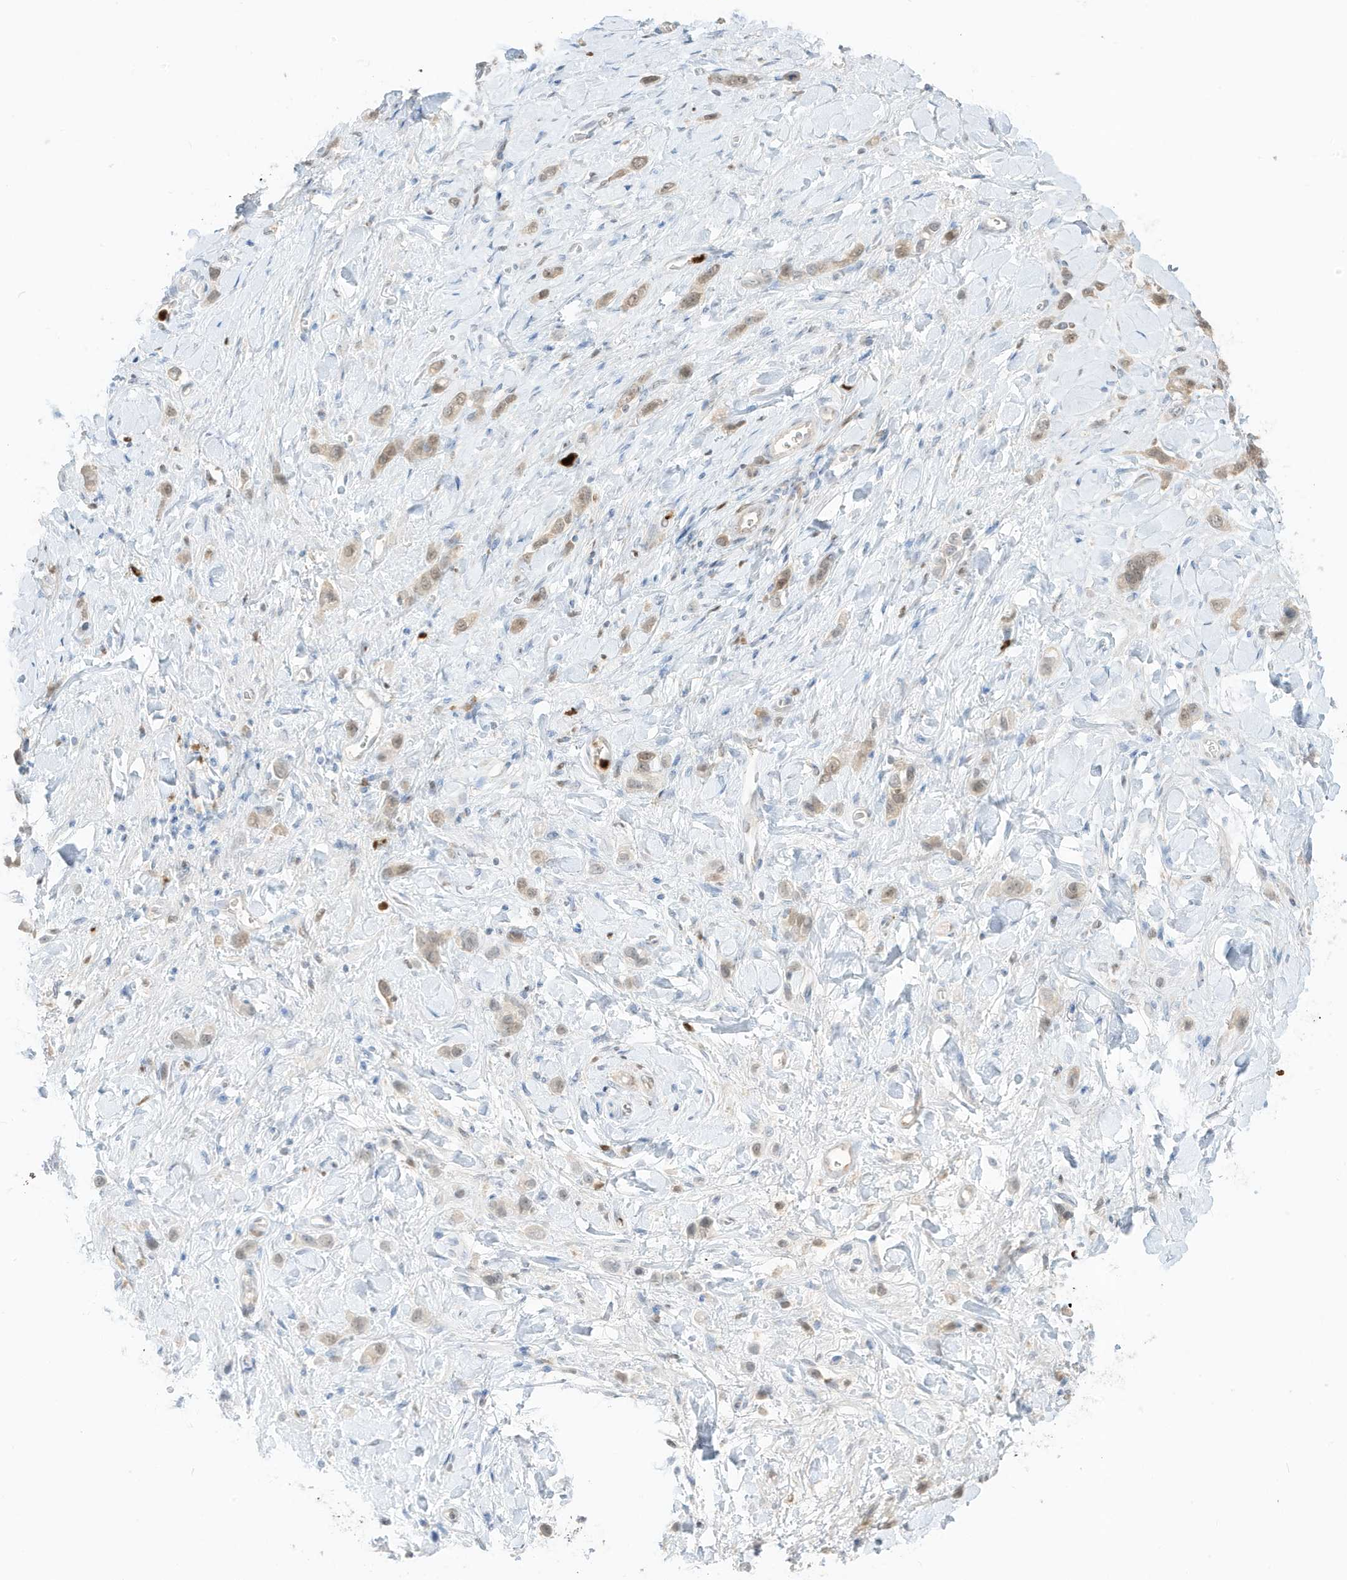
{"staining": {"intensity": "negative", "quantity": "none", "location": "none"}, "tissue": "stomach cancer", "cell_type": "Tumor cells", "image_type": "cancer", "snomed": [{"axis": "morphology", "description": "Adenocarcinoma, NOS"}, {"axis": "topography", "description": "Stomach"}], "caption": "Protein analysis of stomach cancer (adenocarcinoma) demonstrates no significant expression in tumor cells. Nuclei are stained in blue.", "gene": "GCA", "patient": {"sex": "female", "age": 65}}